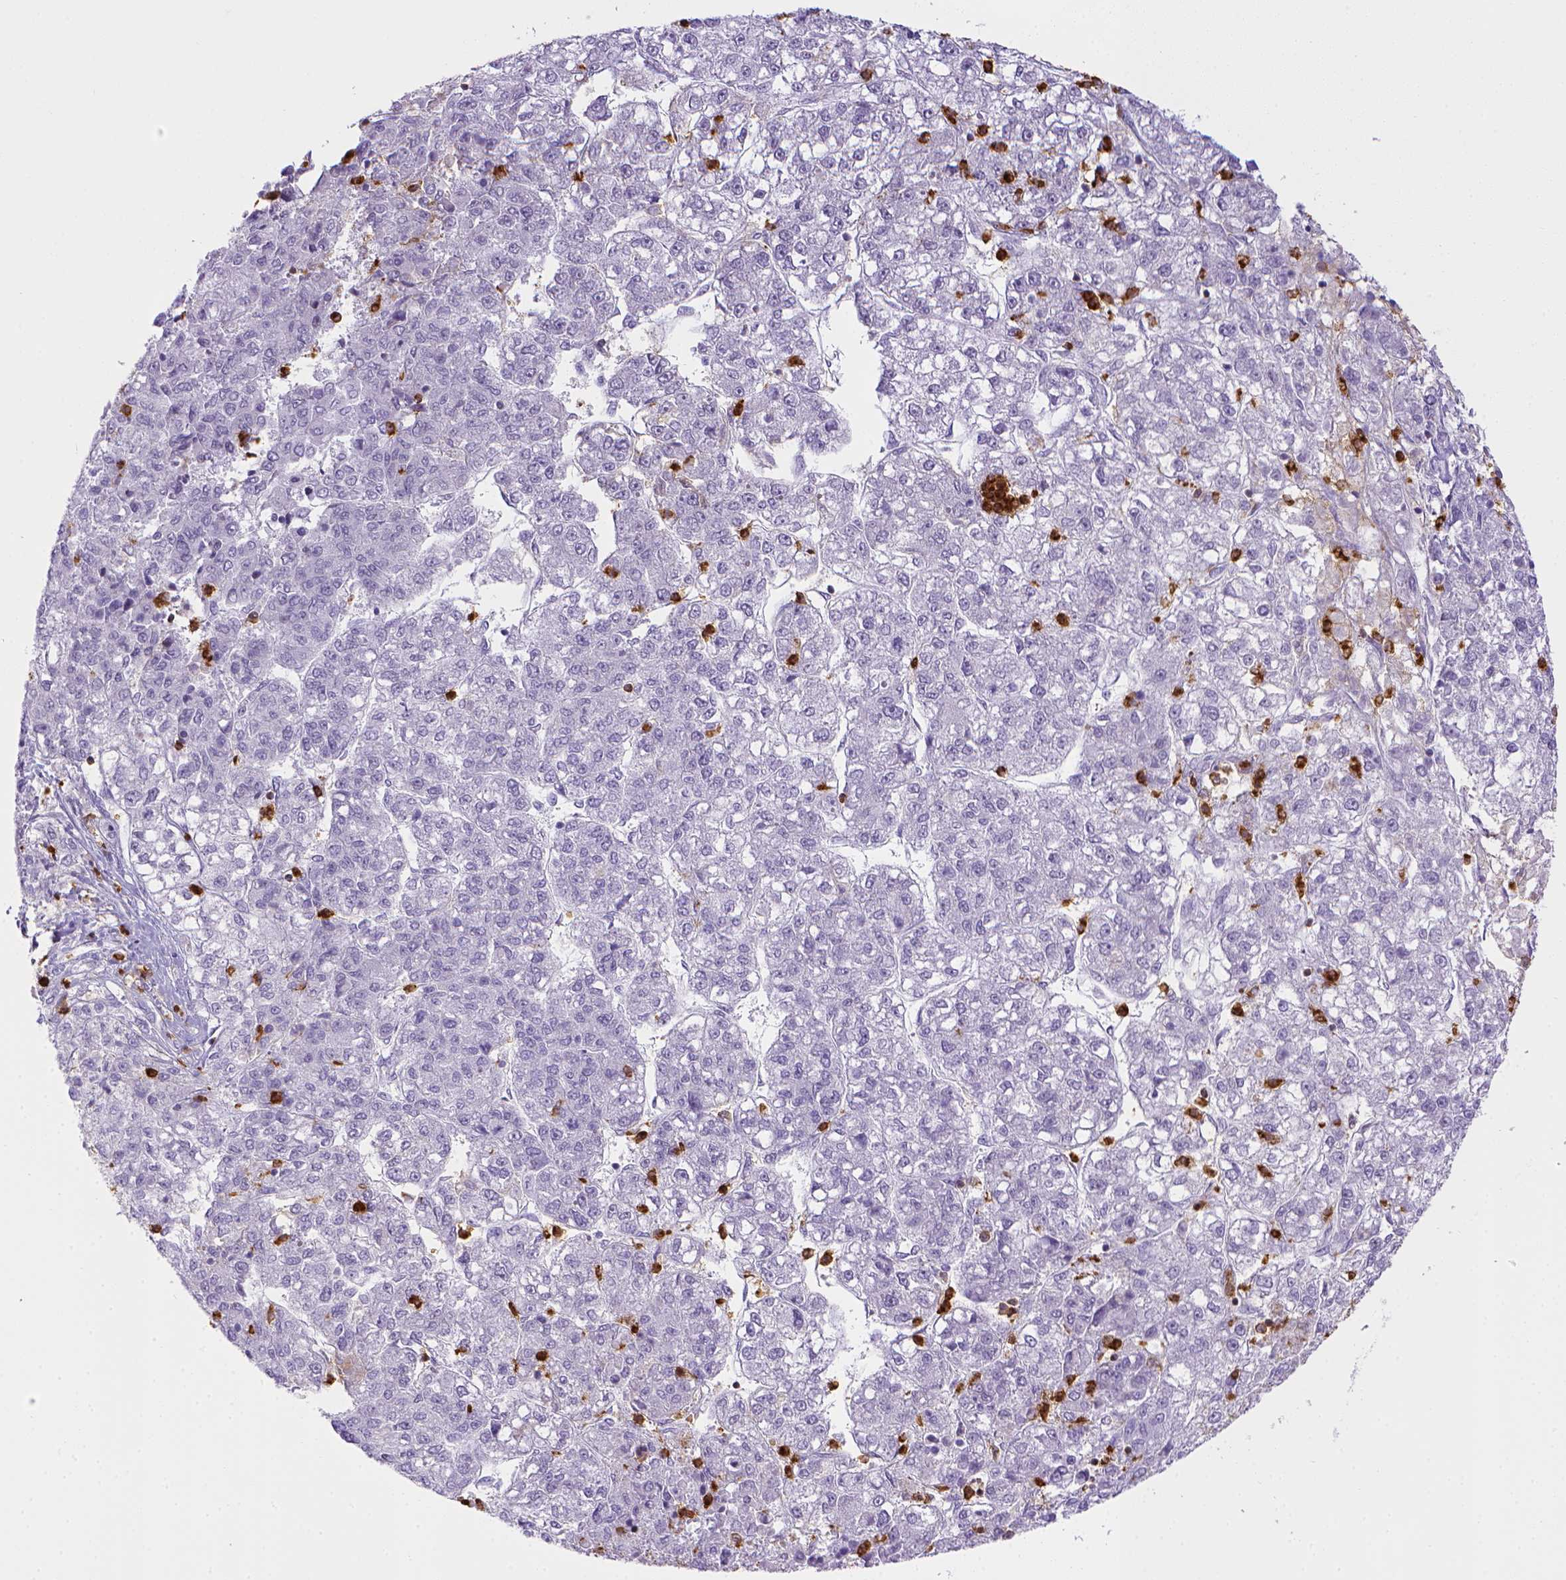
{"staining": {"intensity": "negative", "quantity": "none", "location": "none"}, "tissue": "liver cancer", "cell_type": "Tumor cells", "image_type": "cancer", "snomed": [{"axis": "morphology", "description": "Carcinoma, Hepatocellular, NOS"}, {"axis": "topography", "description": "Liver"}], "caption": "The immunohistochemistry image has no significant staining in tumor cells of liver hepatocellular carcinoma tissue.", "gene": "ITGAM", "patient": {"sex": "male", "age": 56}}